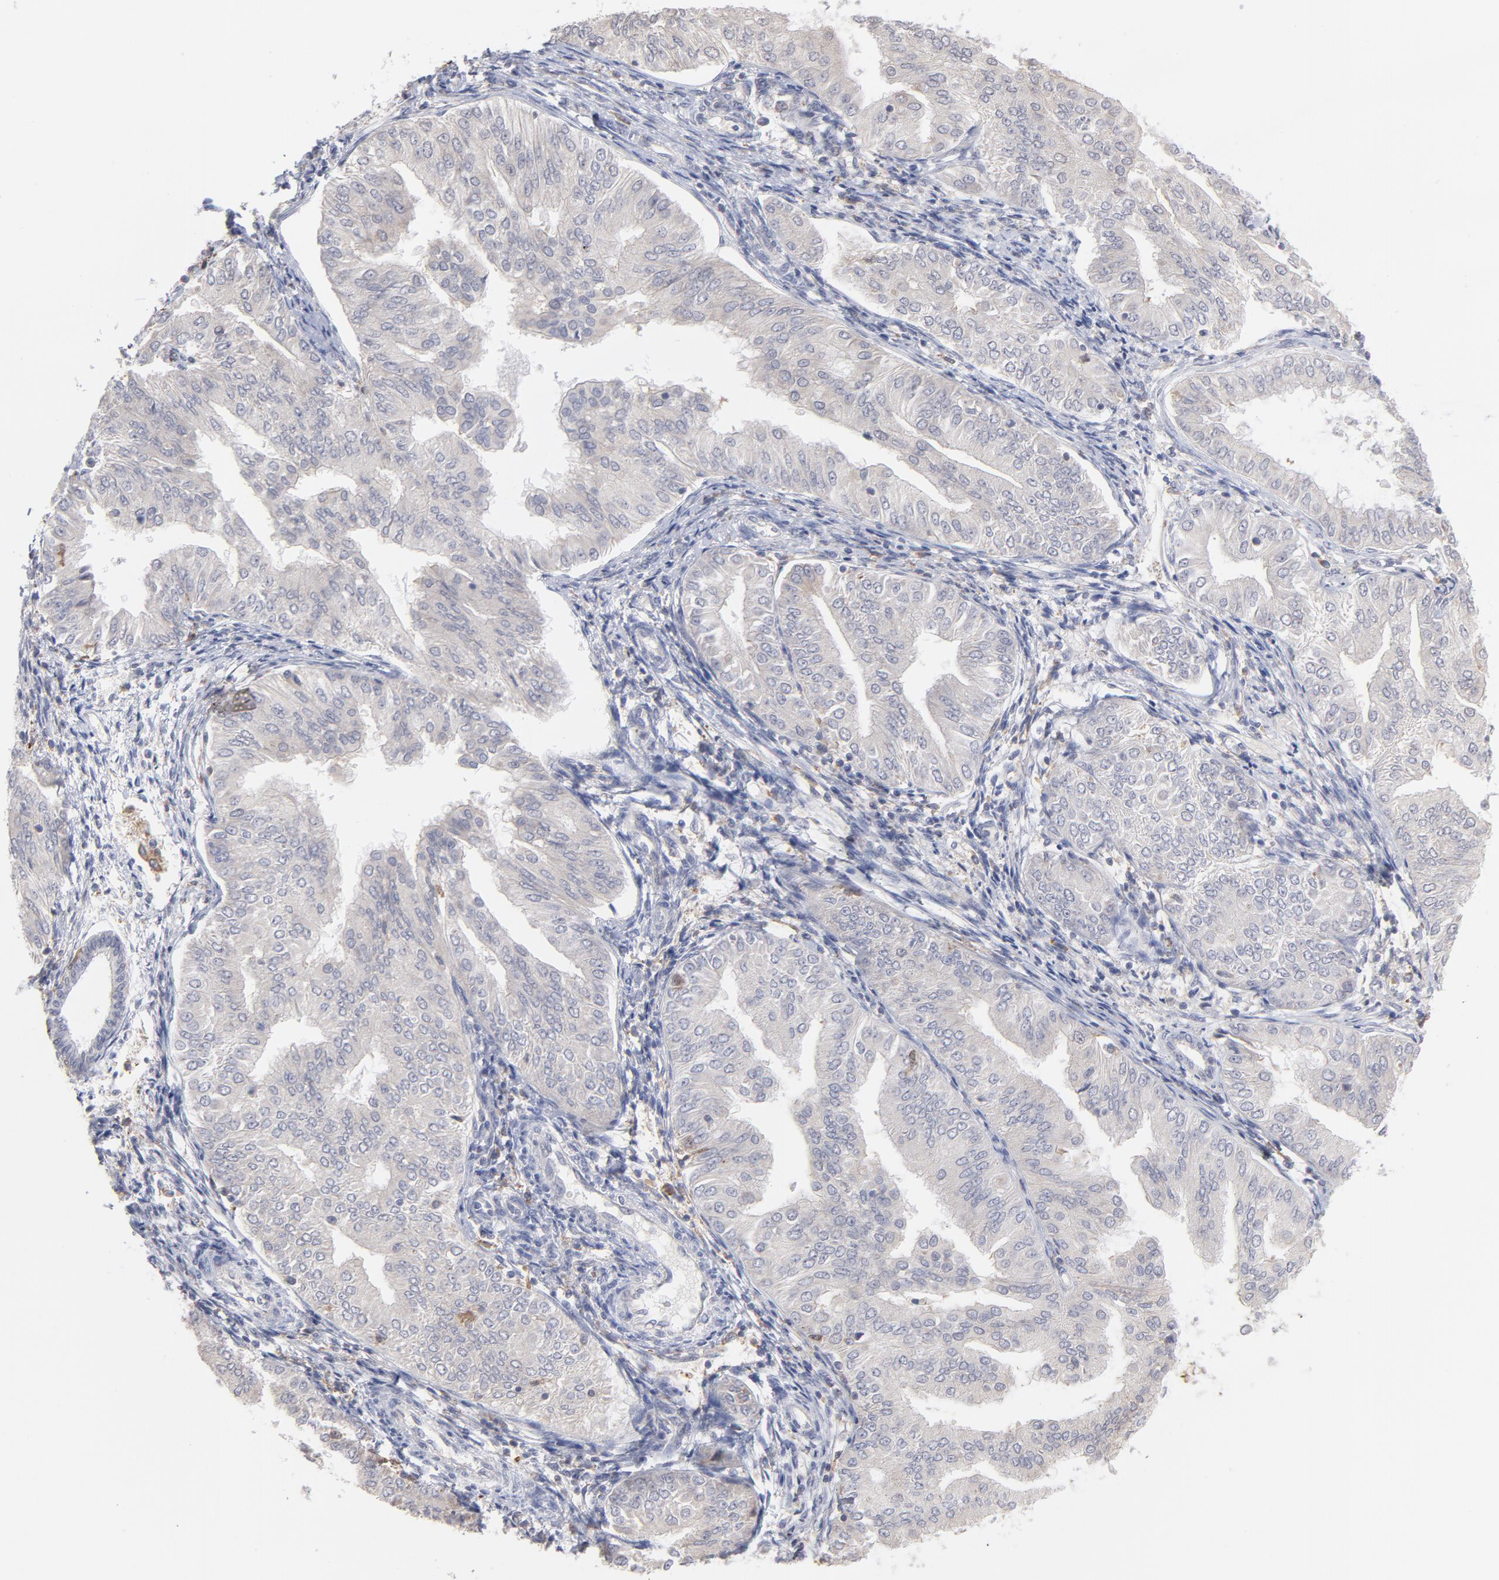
{"staining": {"intensity": "negative", "quantity": "none", "location": "none"}, "tissue": "endometrial cancer", "cell_type": "Tumor cells", "image_type": "cancer", "snomed": [{"axis": "morphology", "description": "Adenocarcinoma, NOS"}, {"axis": "topography", "description": "Endometrium"}], "caption": "An IHC histopathology image of endometrial cancer is shown. There is no staining in tumor cells of endometrial cancer.", "gene": "OAS1", "patient": {"sex": "female", "age": 53}}